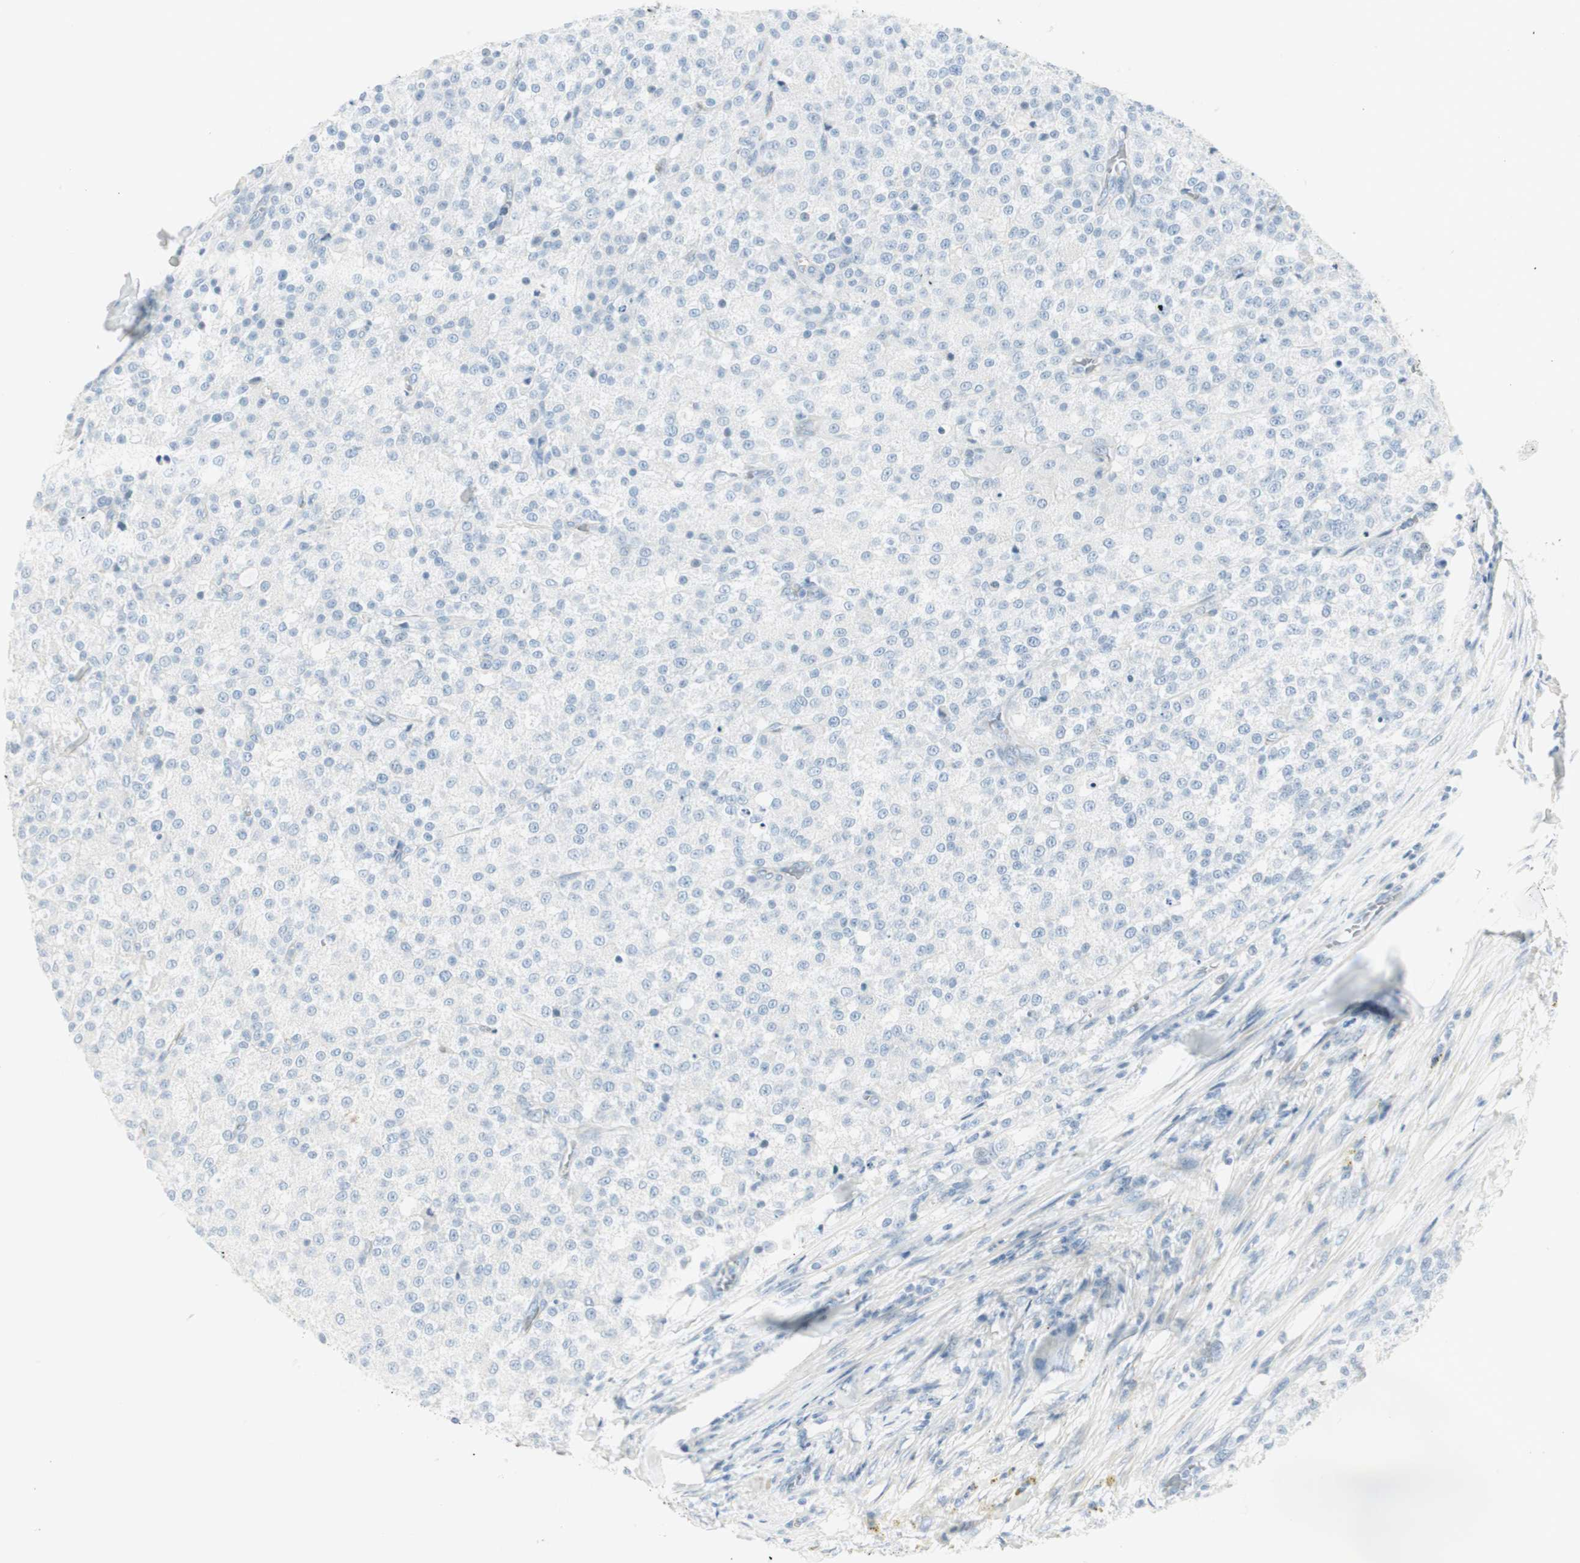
{"staining": {"intensity": "negative", "quantity": "none", "location": "none"}, "tissue": "testis cancer", "cell_type": "Tumor cells", "image_type": "cancer", "snomed": [{"axis": "morphology", "description": "Seminoma, NOS"}, {"axis": "topography", "description": "Testis"}], "caption": "Immunohistochemistry image of testis cancer (seminoma) stained for a protein (brown), which shows no staining in tumor cells.", "gene": "CDHR5", "patient": {"sex": "male", "age": 59}}